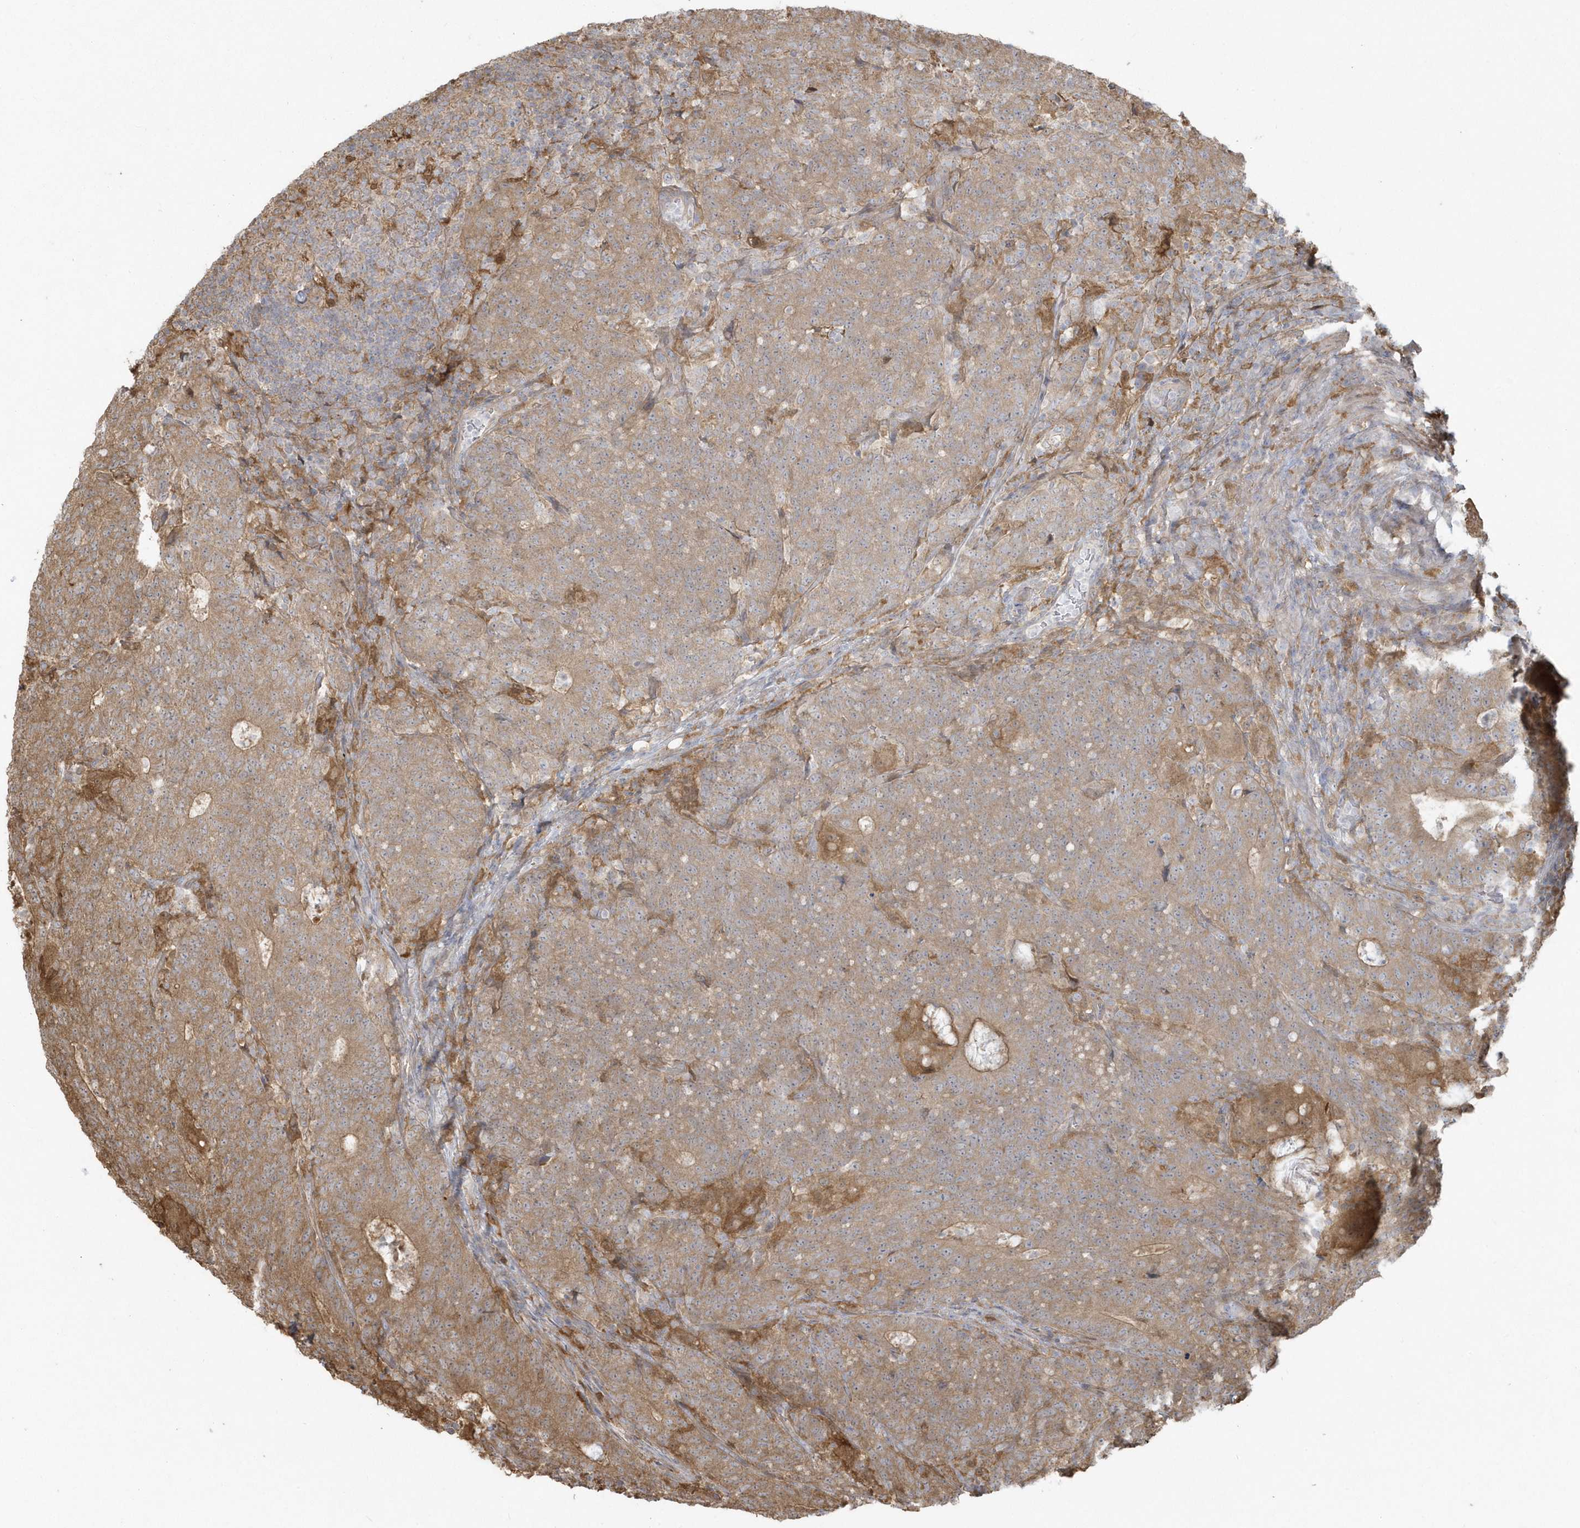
{"staining": {"intensity": "moderate", "quantity": ">75%", "location": "cytoplasmic/membranous"}, "tissue": "colorectal cancer", "cell_type": "Tumor cells", "image_type": "cancer", "snomed": [{"axis": "morphology", "description": "Normal tissue, NOS"}, {"axis": "morphology", "description": "Adenocarcinoma, NOS"}, {"axis": "topography", "description": "Colon"}], "caption": "This micrograph shows colorectal cancer (adenocarcinoma) stained with IHC to label a protein in brown. The cytoplasmic/membranous of tumor cells show moderate positivity for the protein. Nuclei are counter-stained blue.", "gene": "HNMT", "patient": {"sex": "female", "age": 75}}